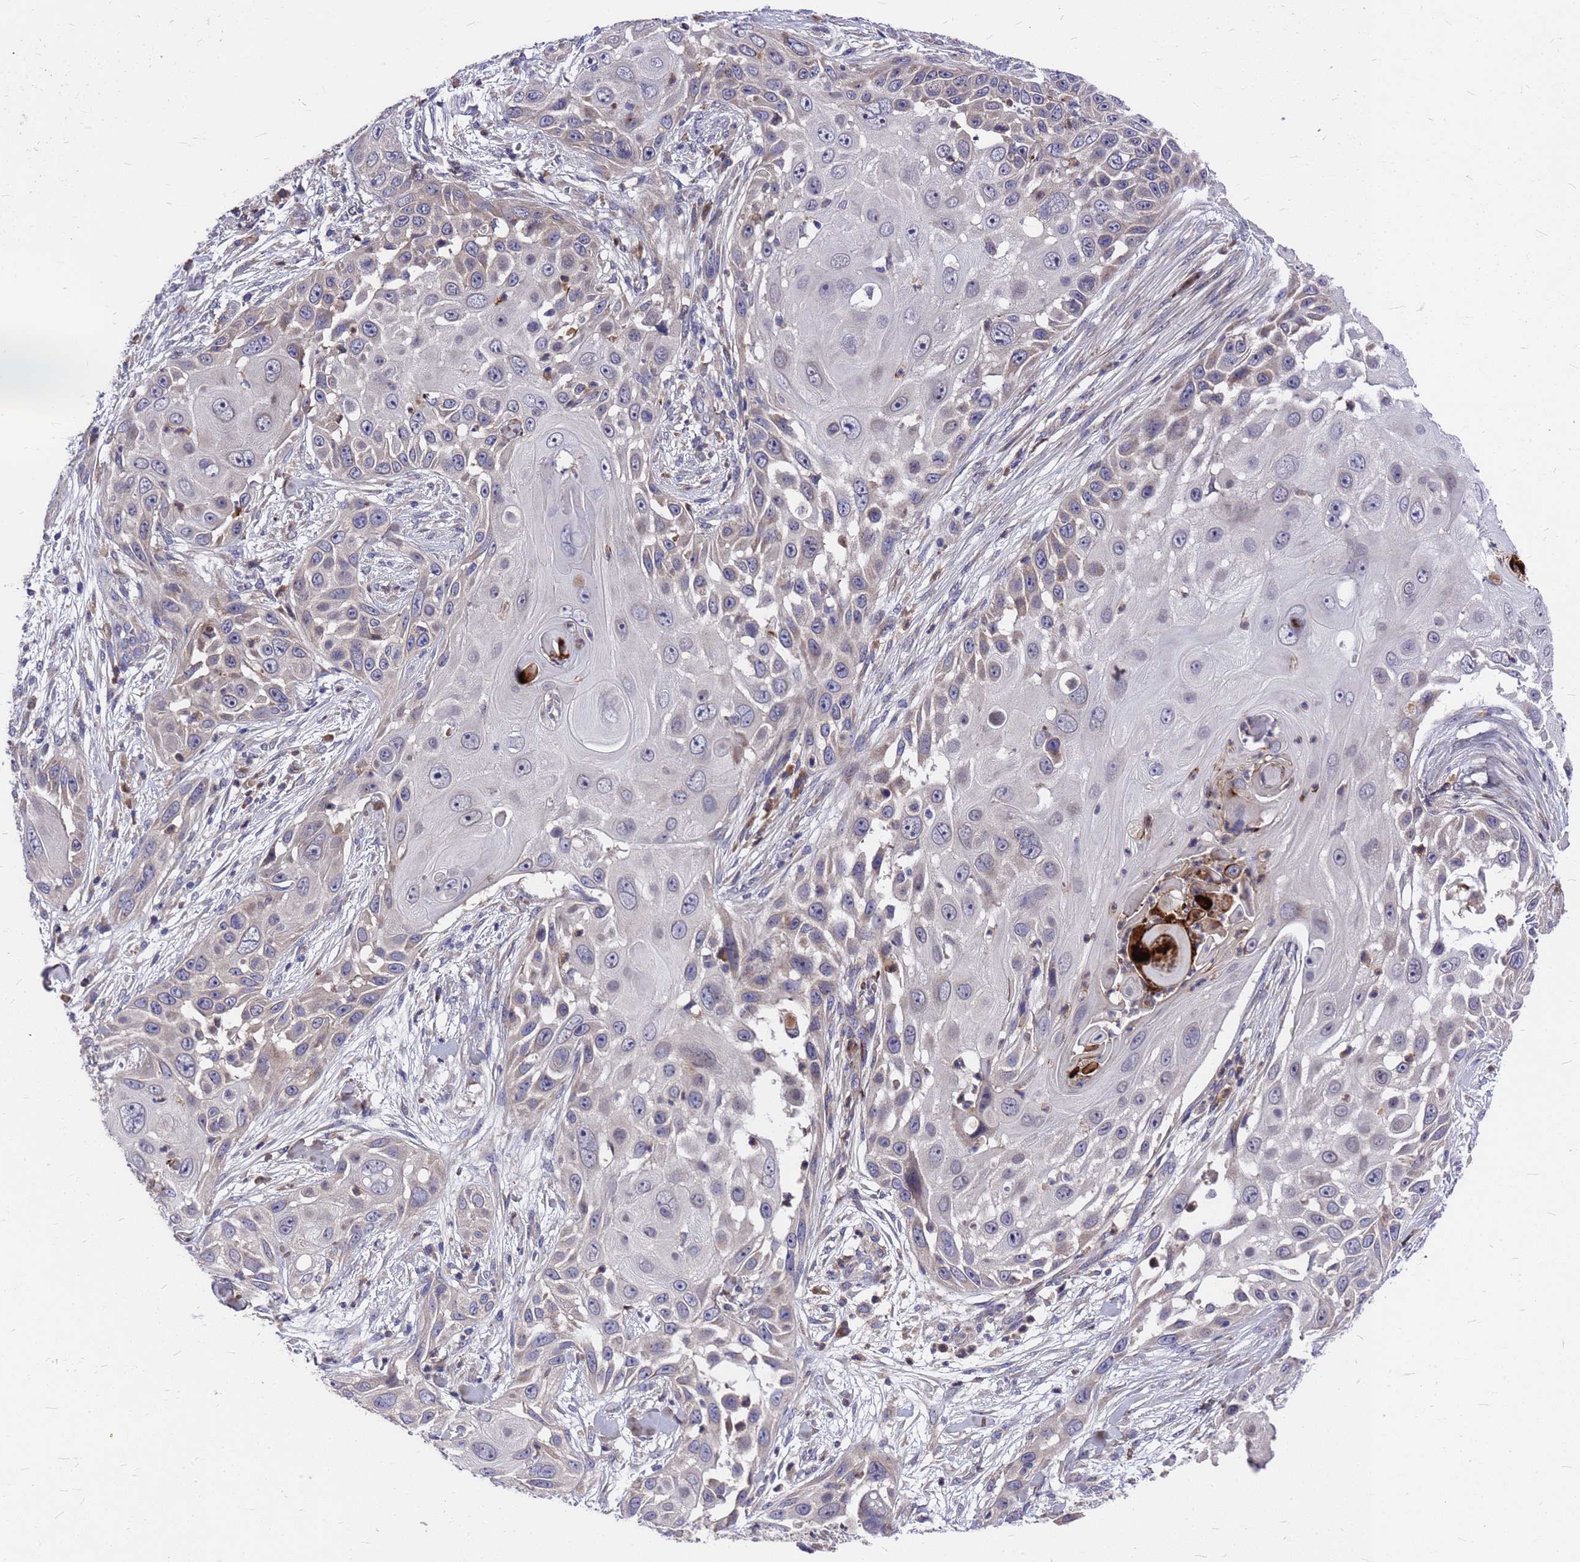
{"staining": {"intensity": "negative", "quantity": "none", "location": "none"}, "tissue": "skin cancer", "cell_type": "Tumor cells", "image_type": "cancer", "snomed": [{"axis": "morphology", "description": "Squamous cell carcinoma, NOS"}, {"axis": "topography", "description": "Skin"}], "caption": "Histopathology image shows no protein positivity in tumor cells of squamous cell carcinoma (skin) tissue.", "gene": "ZNF717", "patient": {"sex": "female", "age": 44}}